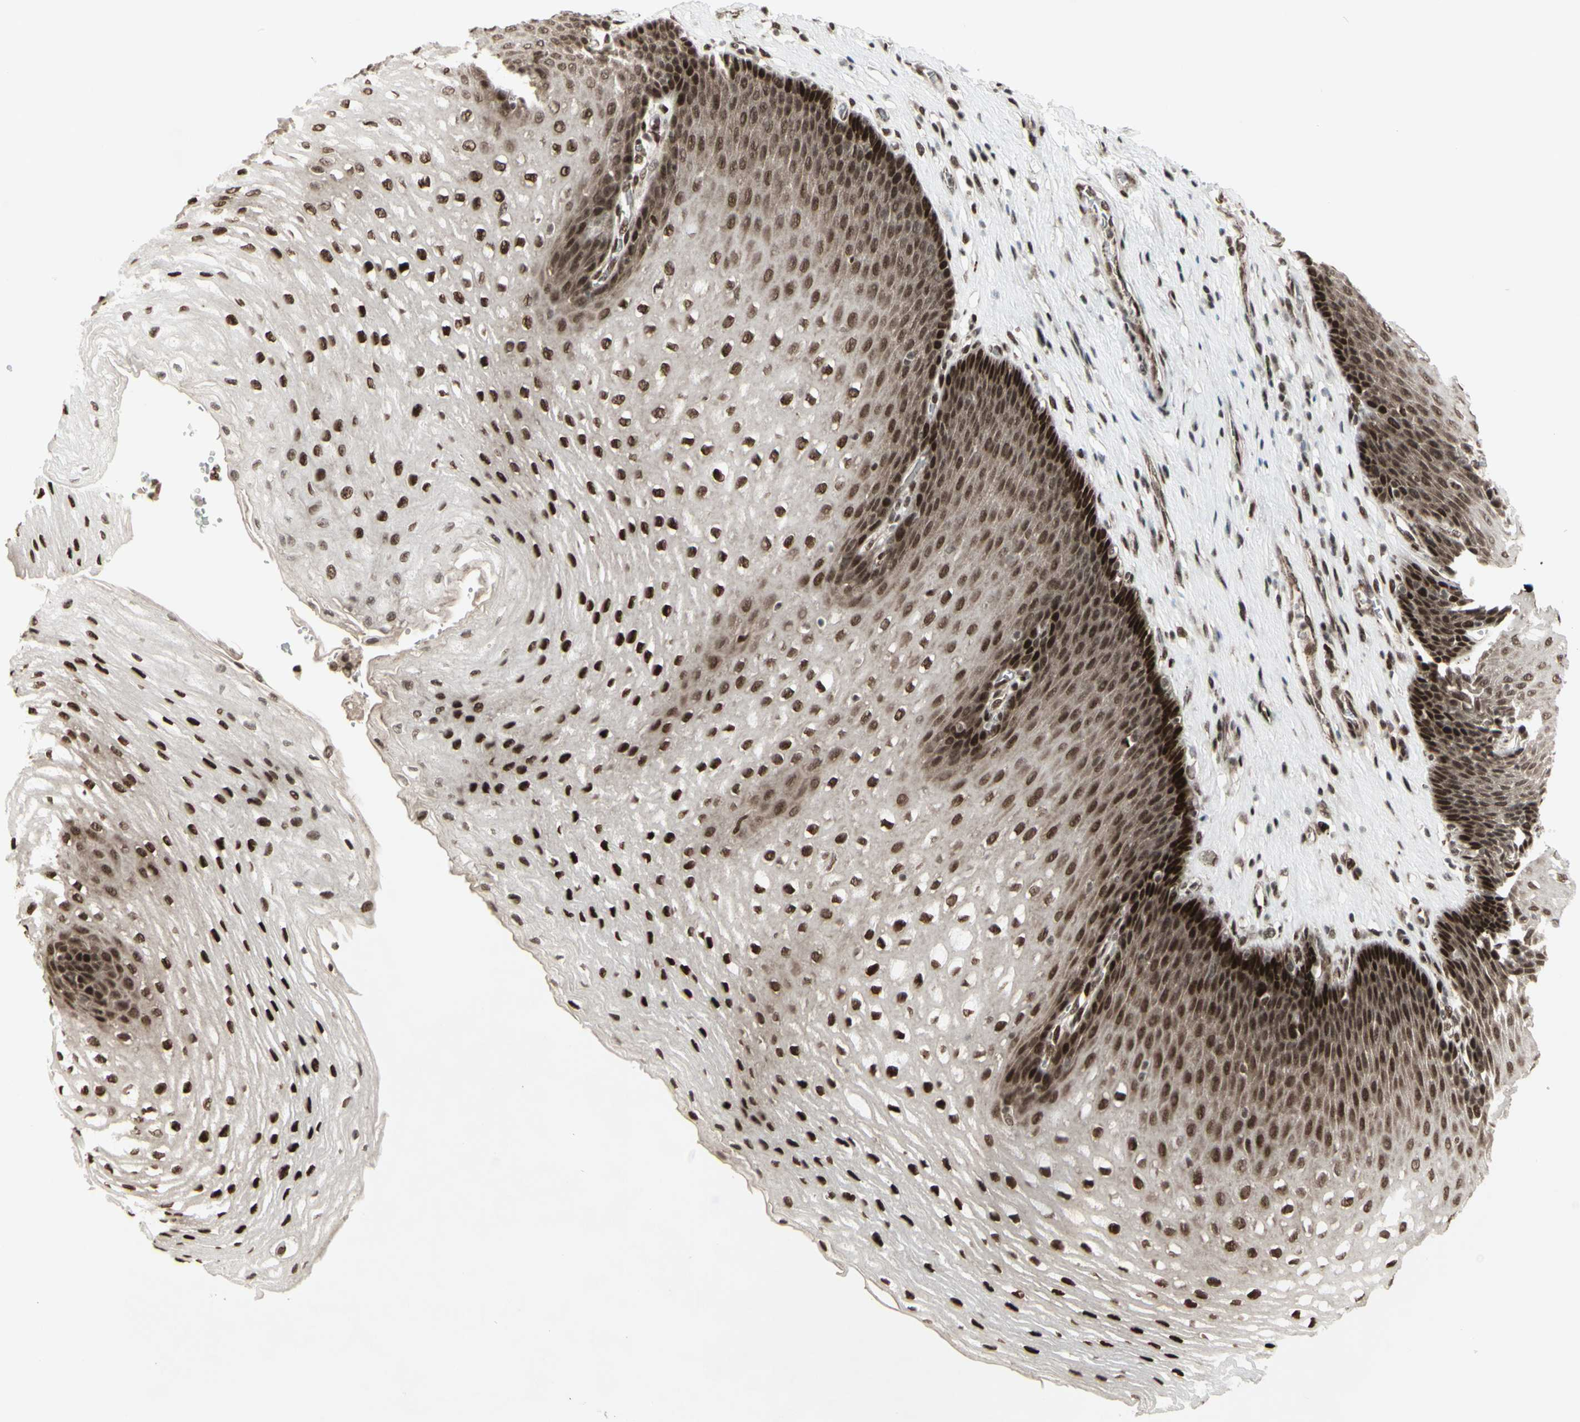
{"staining": {"intensity": "moderate", "quantity": ">75%", "location": "cytoplasmic/membranous"}, "tissue": "esophagus", "cell_type": "Squamous epithelial cells", "image_type": "normal", "snomed": [{"axis": "morphology", "description": "Normal tissue, NOS"}, {"axis": "topography", "description": "Esophagus"}], "caption": "Unremarkable esophagus was stained to show a protein in brown. There is medium levels of moderate cytoplasmic/membranous staining in approximately >75% of squamous epithelial cells.", "gene": "CBX1", "patient": {"sex": "male", "age": 48}}